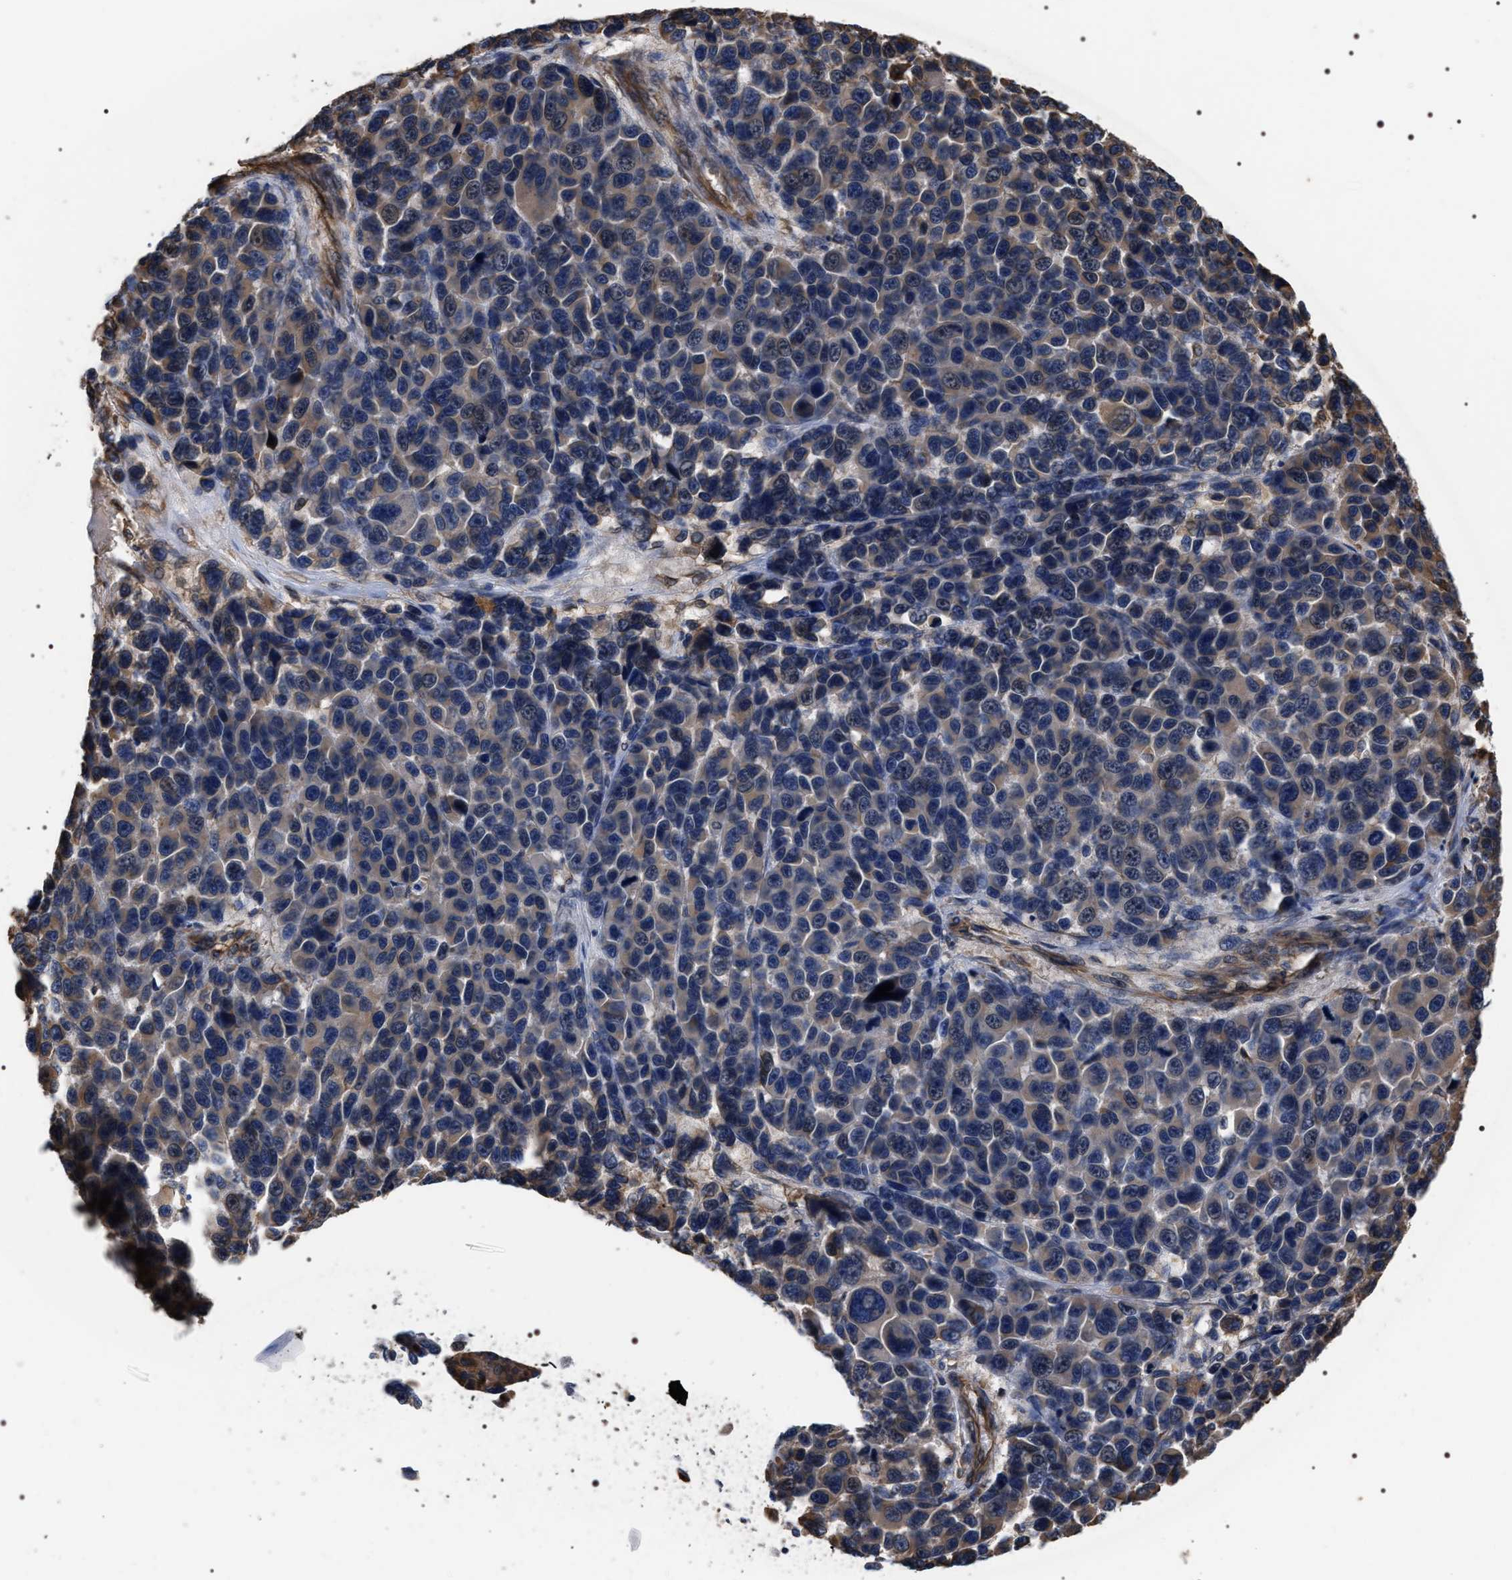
{"staining": {"intensity": "negative", "quantity": "none", "location": "none"}, "tissue": "melanoma", "cell_type": "Tumor cells", "image_type": "cancer", "snomed": [{"axis": "morphology", "description": "Malignant melanoma, NOS"}, {"axis": "topography", "description": "Skin"}], "caption": "Malignant melanoma was stained to show a protein in brown. There is no significant expression in tumor cells.", "gene": "TSPAN33", "patient": {"sex": "male", "age": 53}}